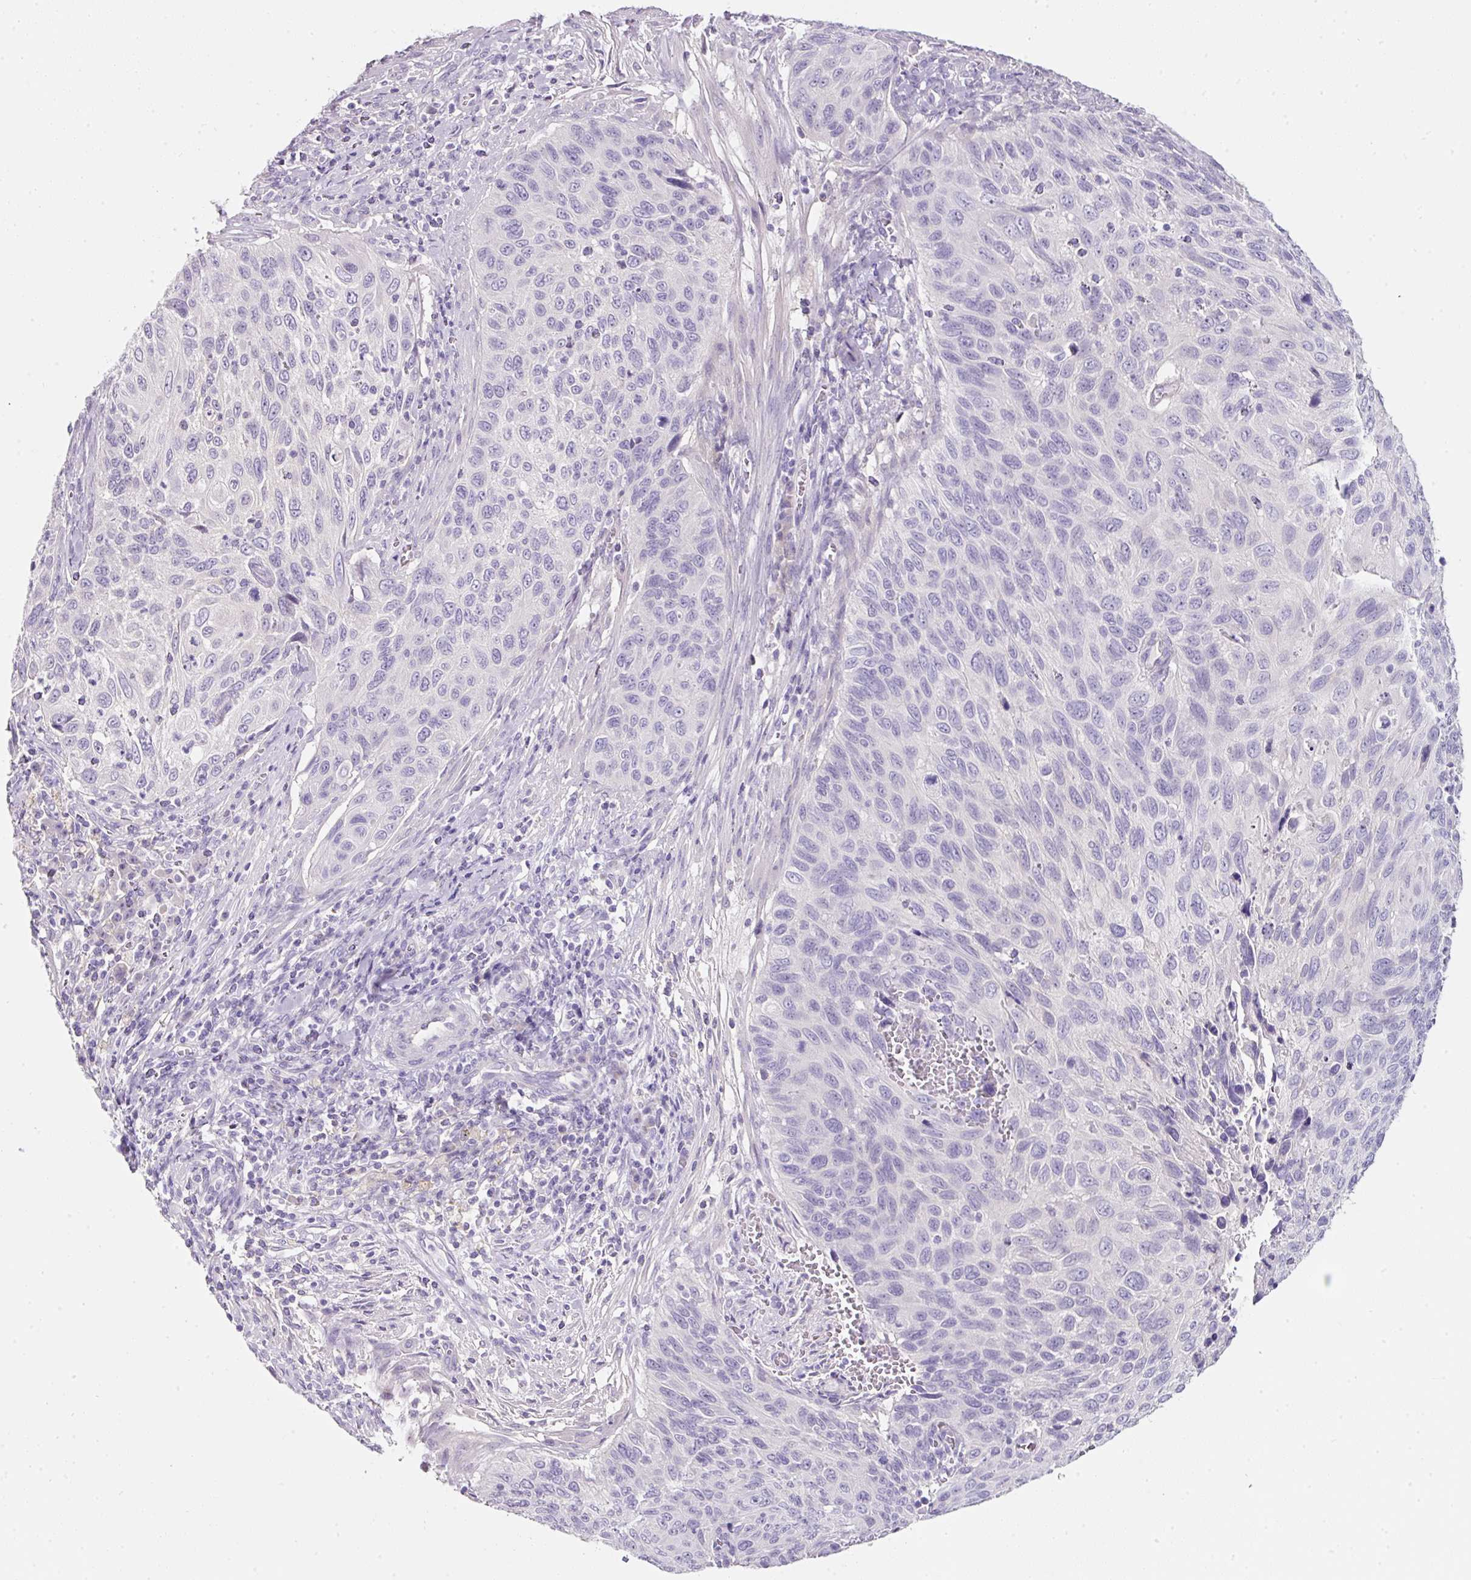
{"staining": {"intensity": "negative", "quantity": "none", "location": "none"}, "tissue": "cervical cancer", "cell_type": "Tumor cells", "image_type": "cancer", "snomed": [{"axis": "morphology", "description": "Squamous cell carcinoma, NOS"}, {"axis": "topography", "description": "Cervix"}], "caption": "This is an immunohistochemistry (IHC) image of human squamous cell carcinoma (cervical). There is no expression in tumor cells.", "gene": "SLC2A2", "patient": {"sex": "female", "age": 70}}